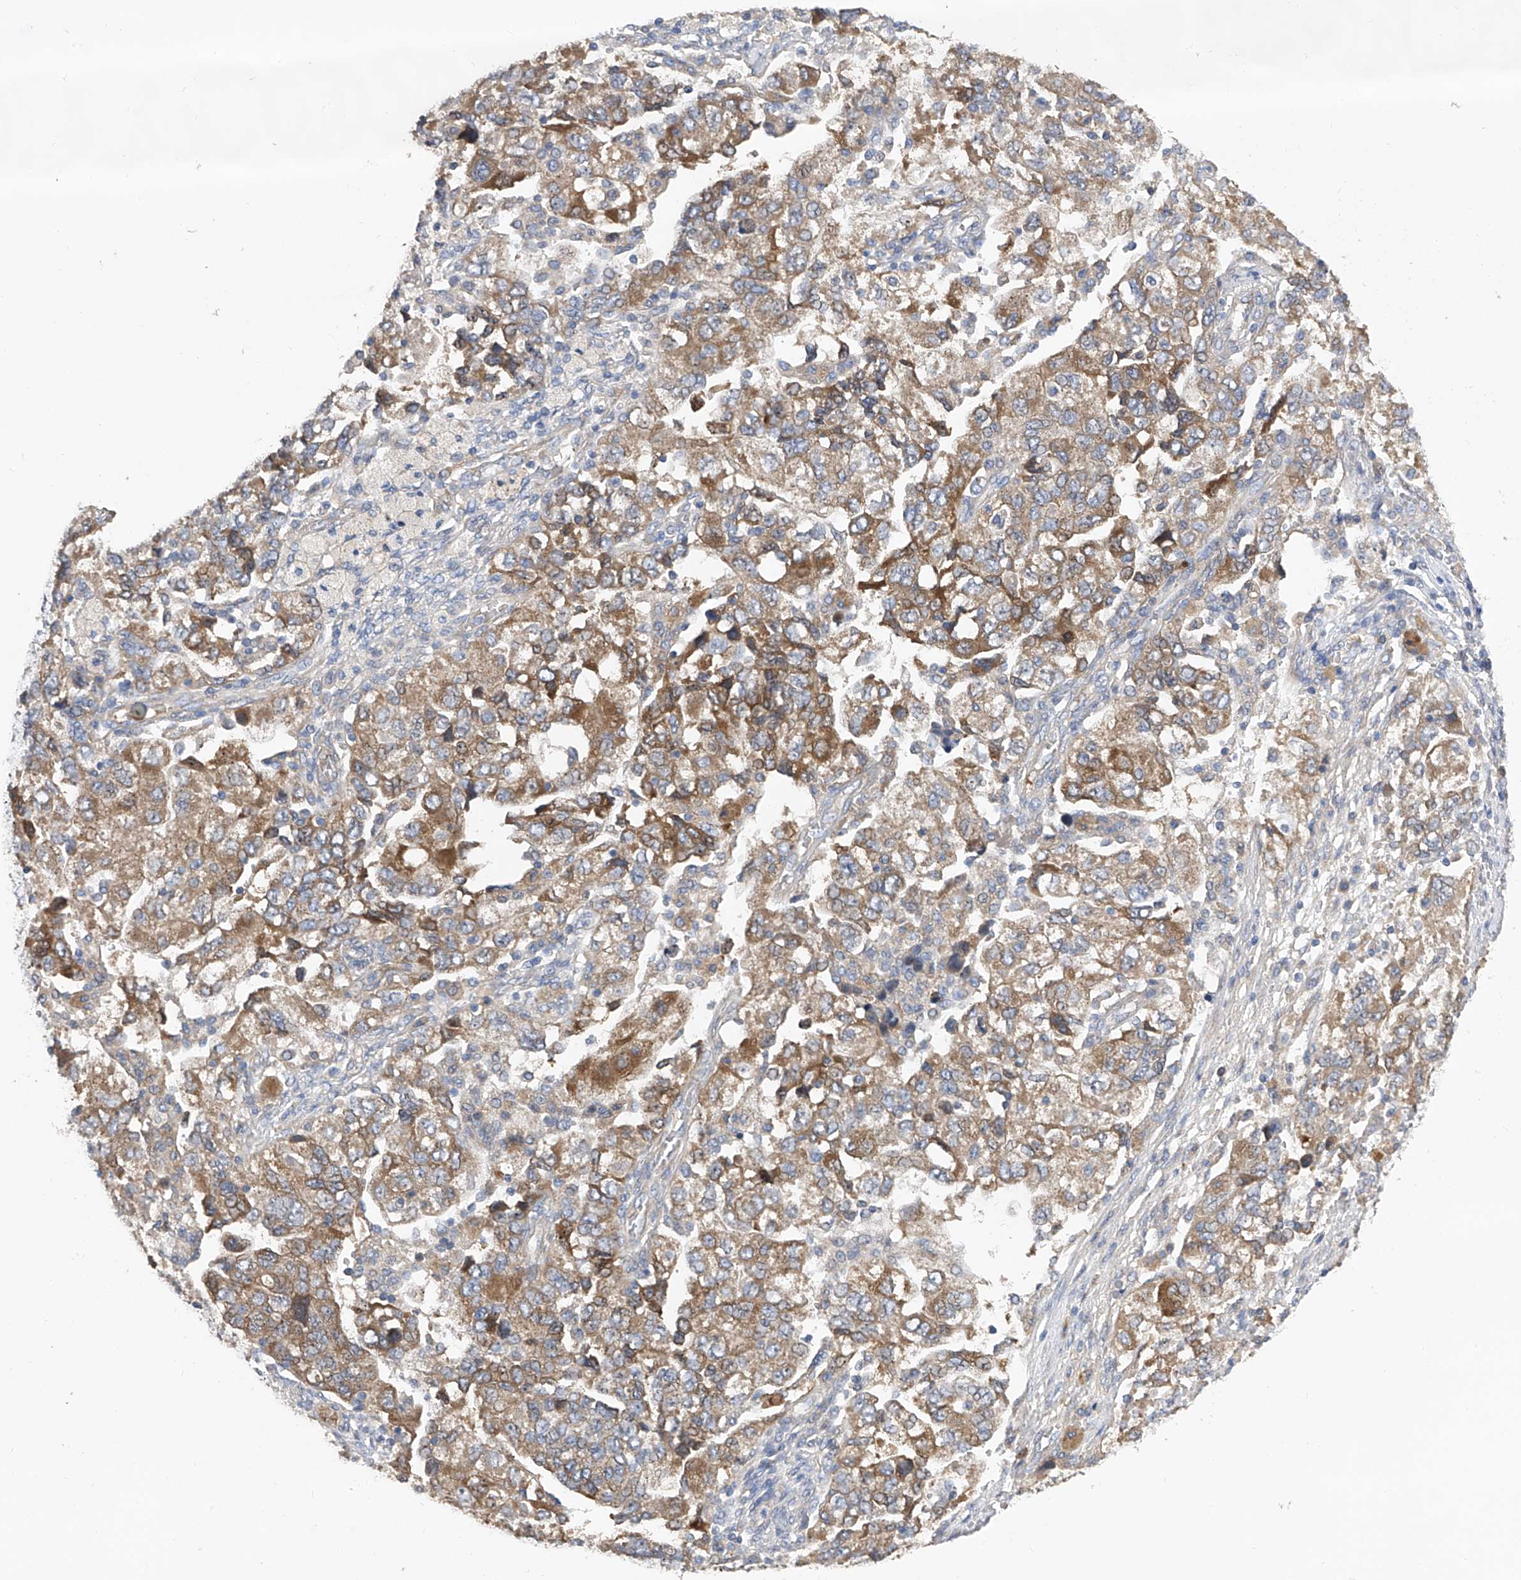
{"staining": {"intensity": "moderate", "quantity": ">75%", "location": "cytoplasmic/membranous"}, "tissue": "ovarian cancer", "cell_type": "Tumor cells", "image_type": "cancer", "snomed": [{"axis": "morphology", "description": "Carcinoma, NOS"}, {"axis": "morphology", "description": "Cystadenocarcinoma, serous, NOS"}, {"axis": "topography", "description": "Ovary"}], "caption": "Protein expression analysis of ovarian carcinoma displays moderate cytoplasmic/membranous staining in about >75% of tumor cells.", "gene": "PTK2", "patient": {"sex": "female", "age": 69}}